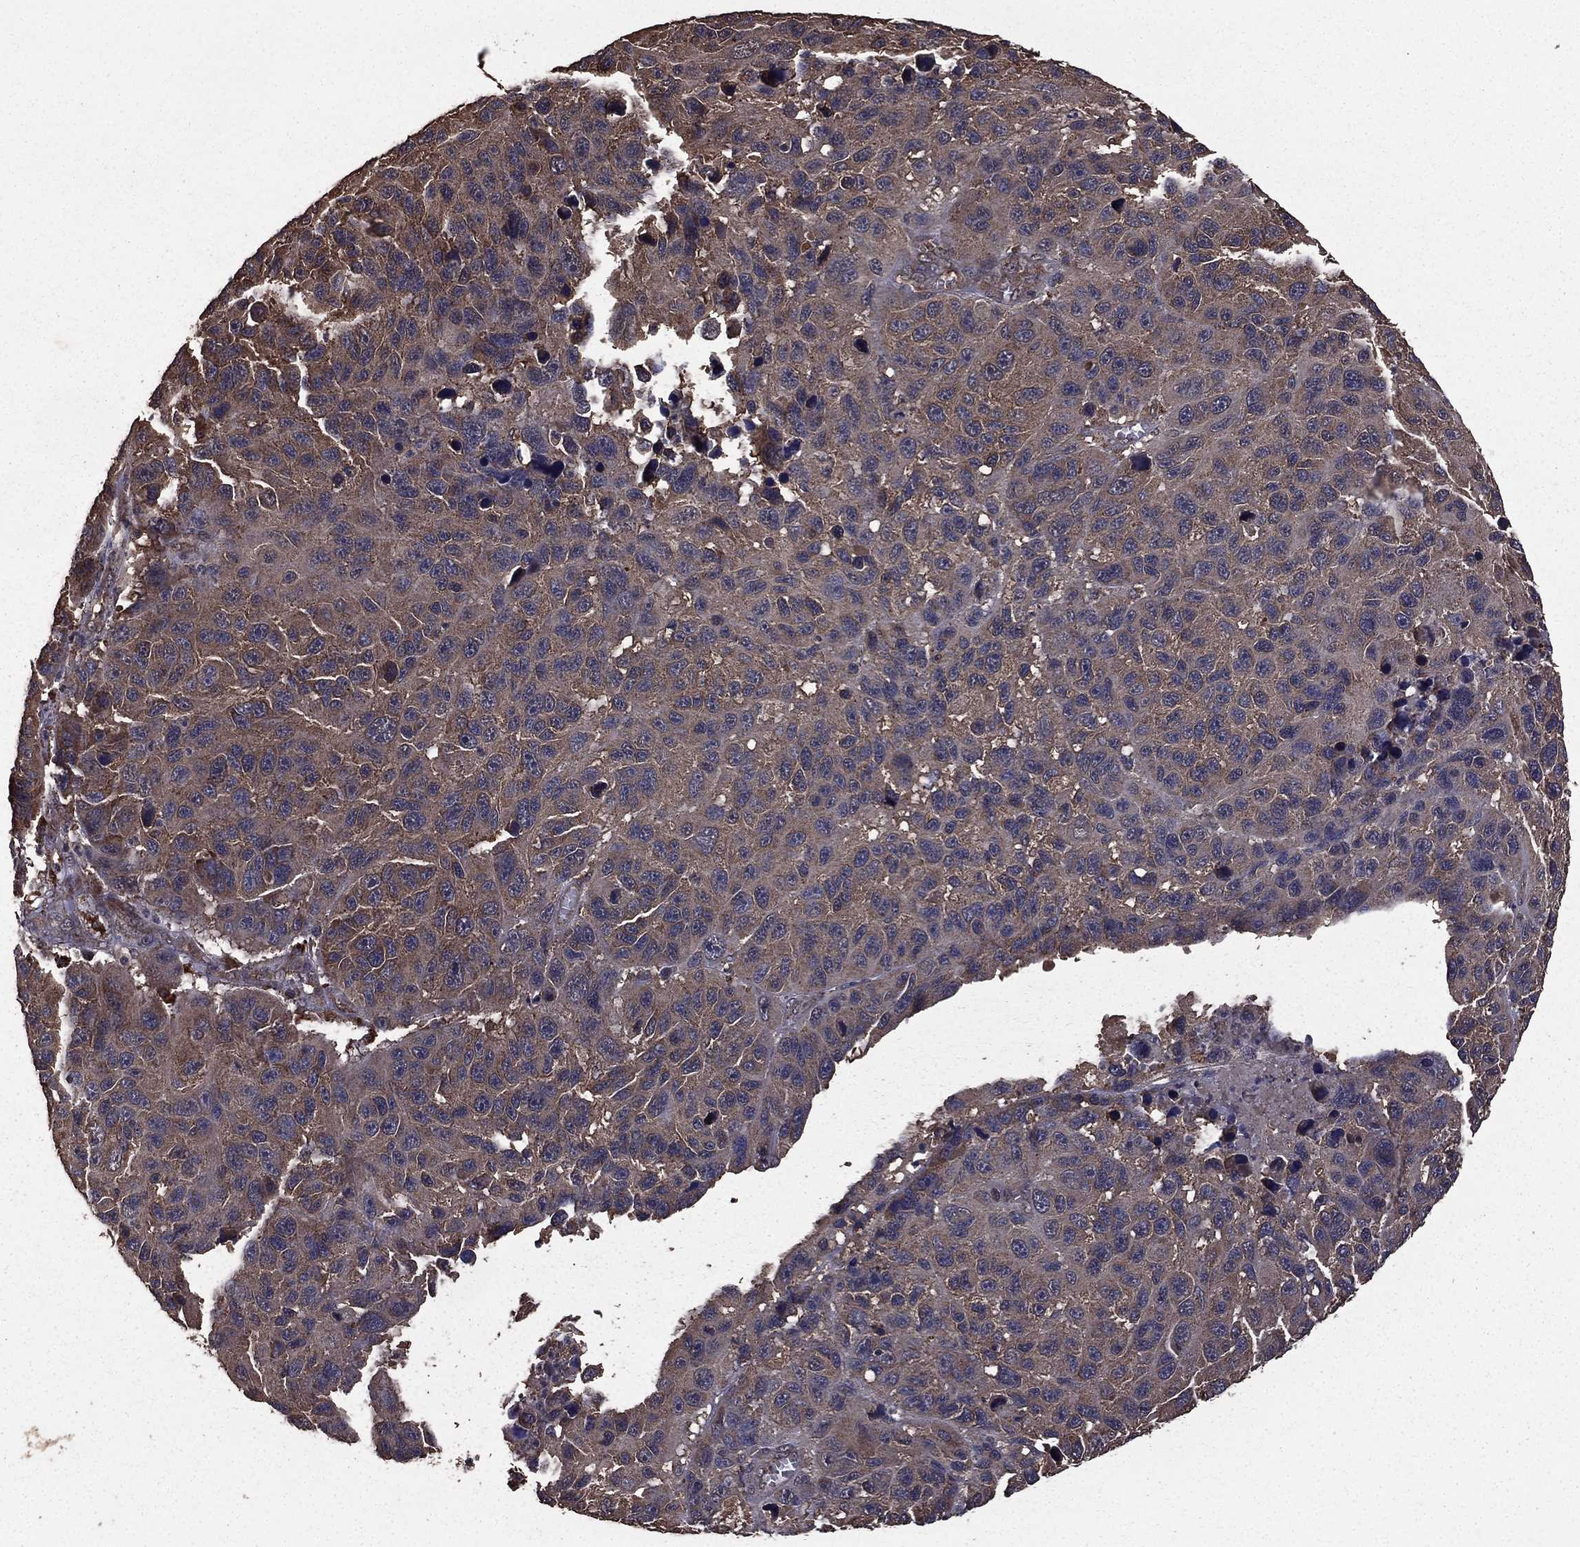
{"staining": {"intensity": "weak", "quantity": "<25%", "location": "cytoplasmic/membranous"}, "tissue": "melanoma", "cell_type": "Tumor cells", "image_type": "cancer", "snomed": [{"axis": "morphology", "description": "Malignant melanoma, NOS"}, {"axis": "topography", "description": "Skin"}], "caption": "There is no significant expression in tumor cells of malignant melanoma. Nuclei are stained in blue.", "gene": "BIRC6", "patient": {"sex": "male", "age": 53}}